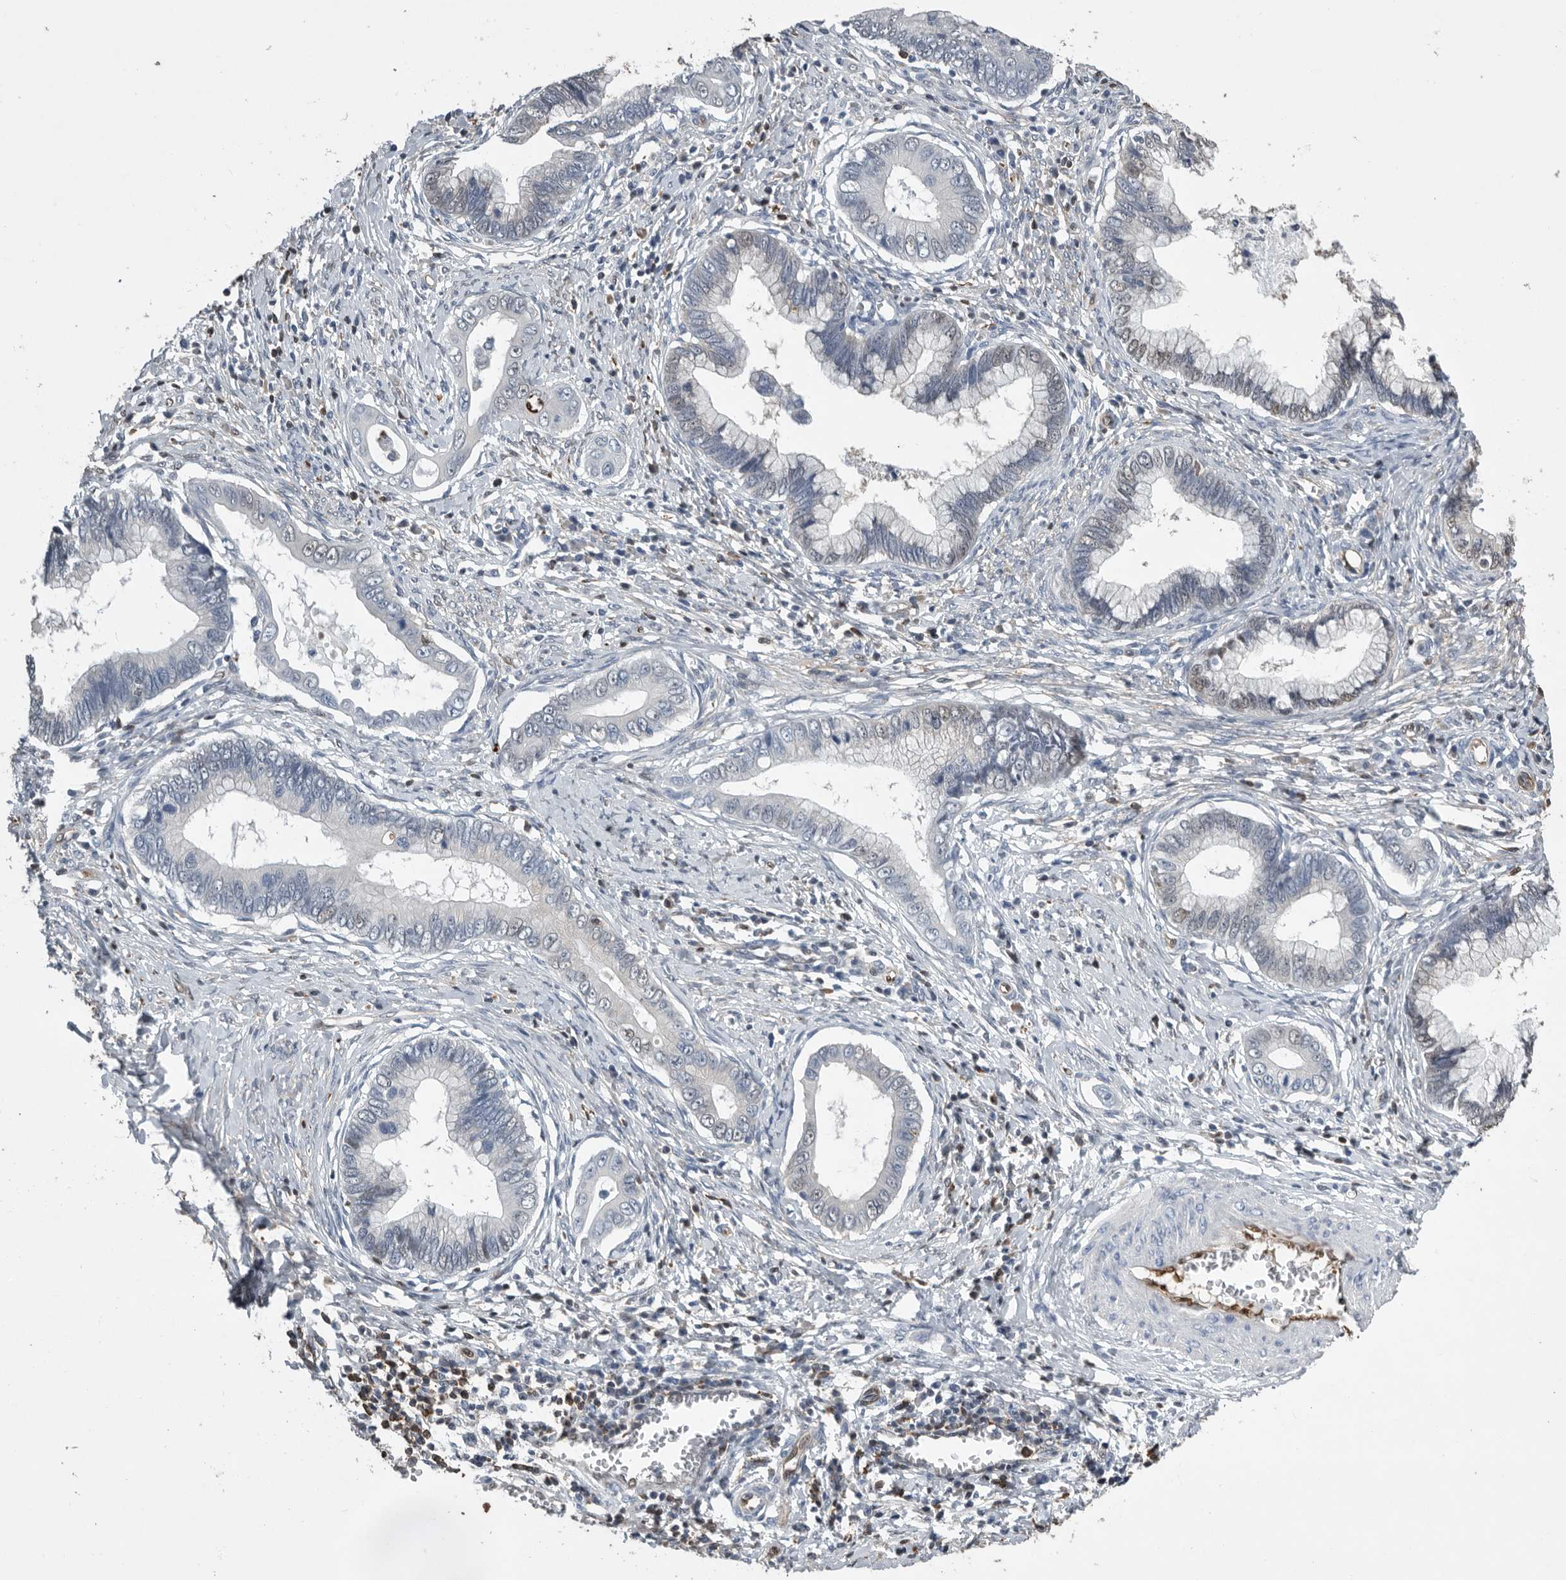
{"staining": {"intensity": "weak", "quantity": "<25%", "location": "nuclear"}, "tissue": "cervical cancer", "cell_type": "Tumor cells", "image_type": "cancer", "snomed": [{"axis": "morphology", "description": "Adenocarcinoma, NOS"}, {"axis": "topography", "description": "Cervix"}], "caption": "Immunohistochemical staining of cervical cancer demonstrates no significant positivity in tumor cells.", "gene": "PDCD4", "patient": {"sex": "female", "age": 44}}